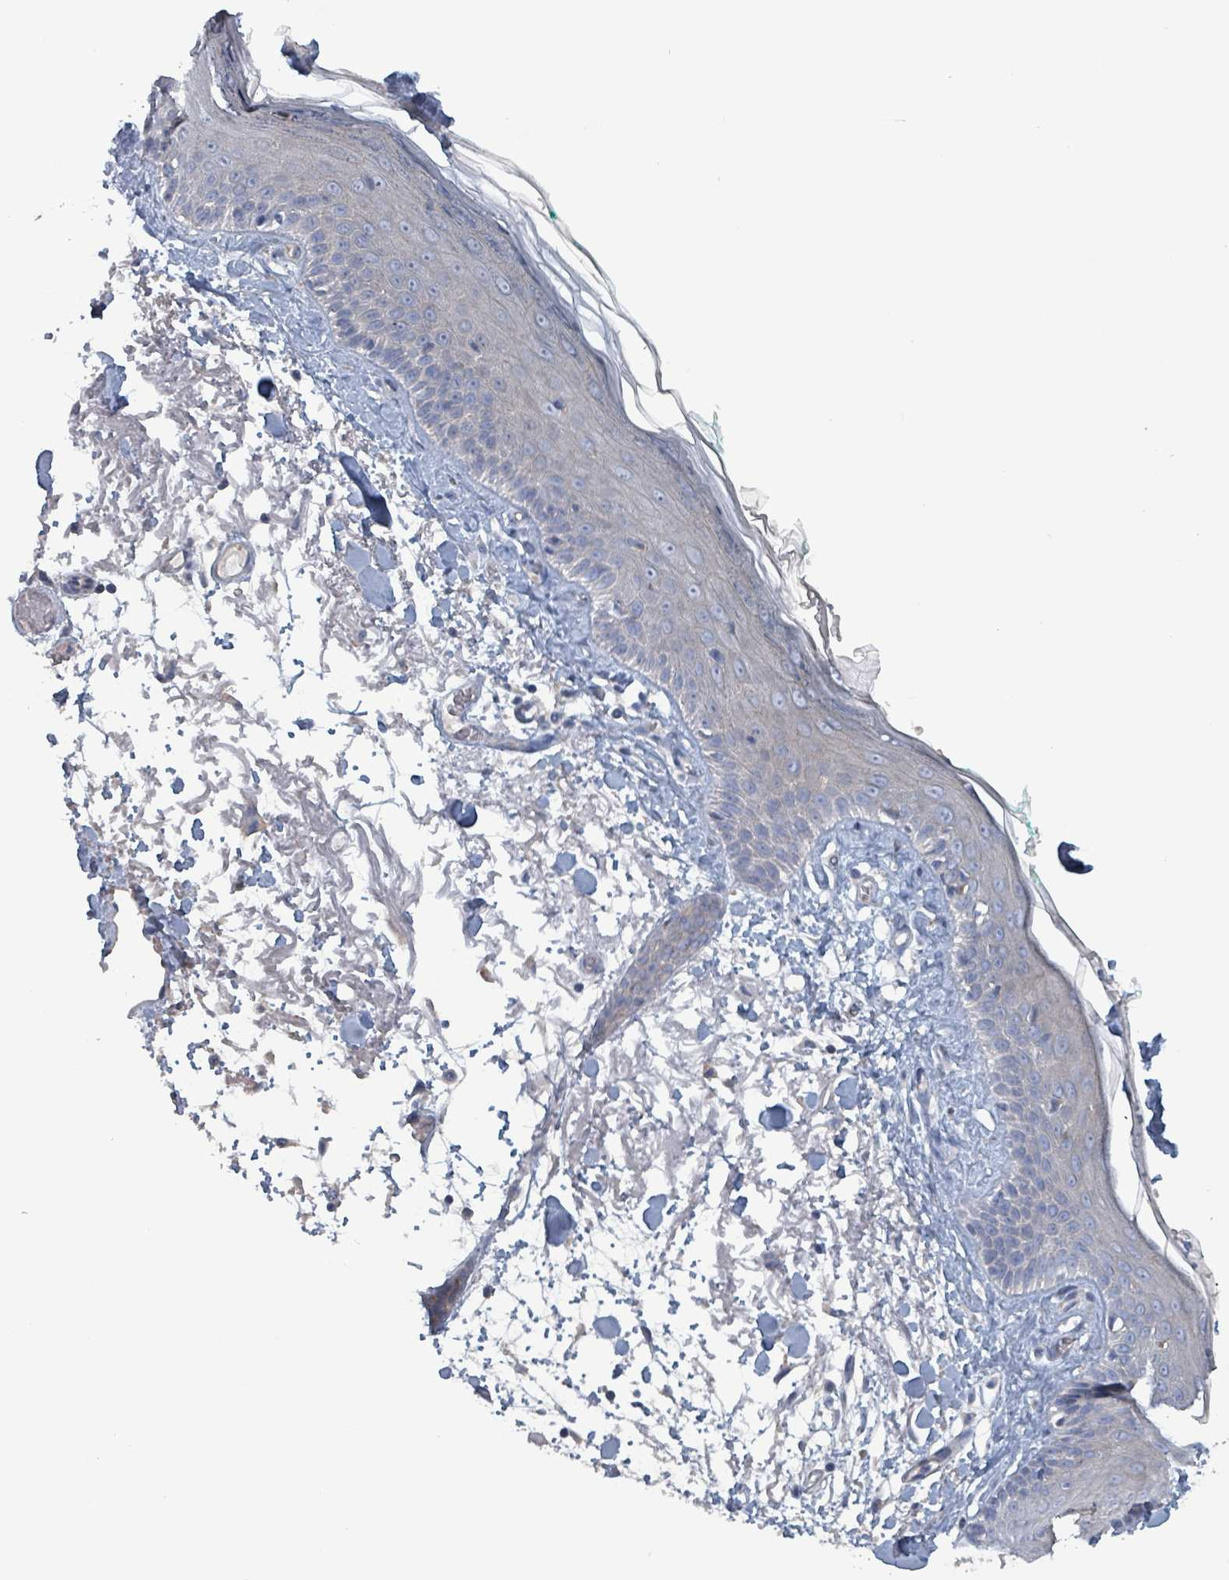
{"staining": {"intensity": "negative", "quantity": "none", "location": "none"}, "tissue": "skin", "cell_type": "Fibroblasts", "image_type": "normal", "snomed": [{"axis": "morphology", "description": "Normal tissue, NOS"}, {"axis": "topography", "description": "Skin"}], "caption": "This image is of benign skin stained with IHC to label a protein in brown with the nuclei are counter-stained blue. There is no positivity in fibroblasts.", "gene": "TAAR5", "patient": {"sex": "male", "age": 79}}